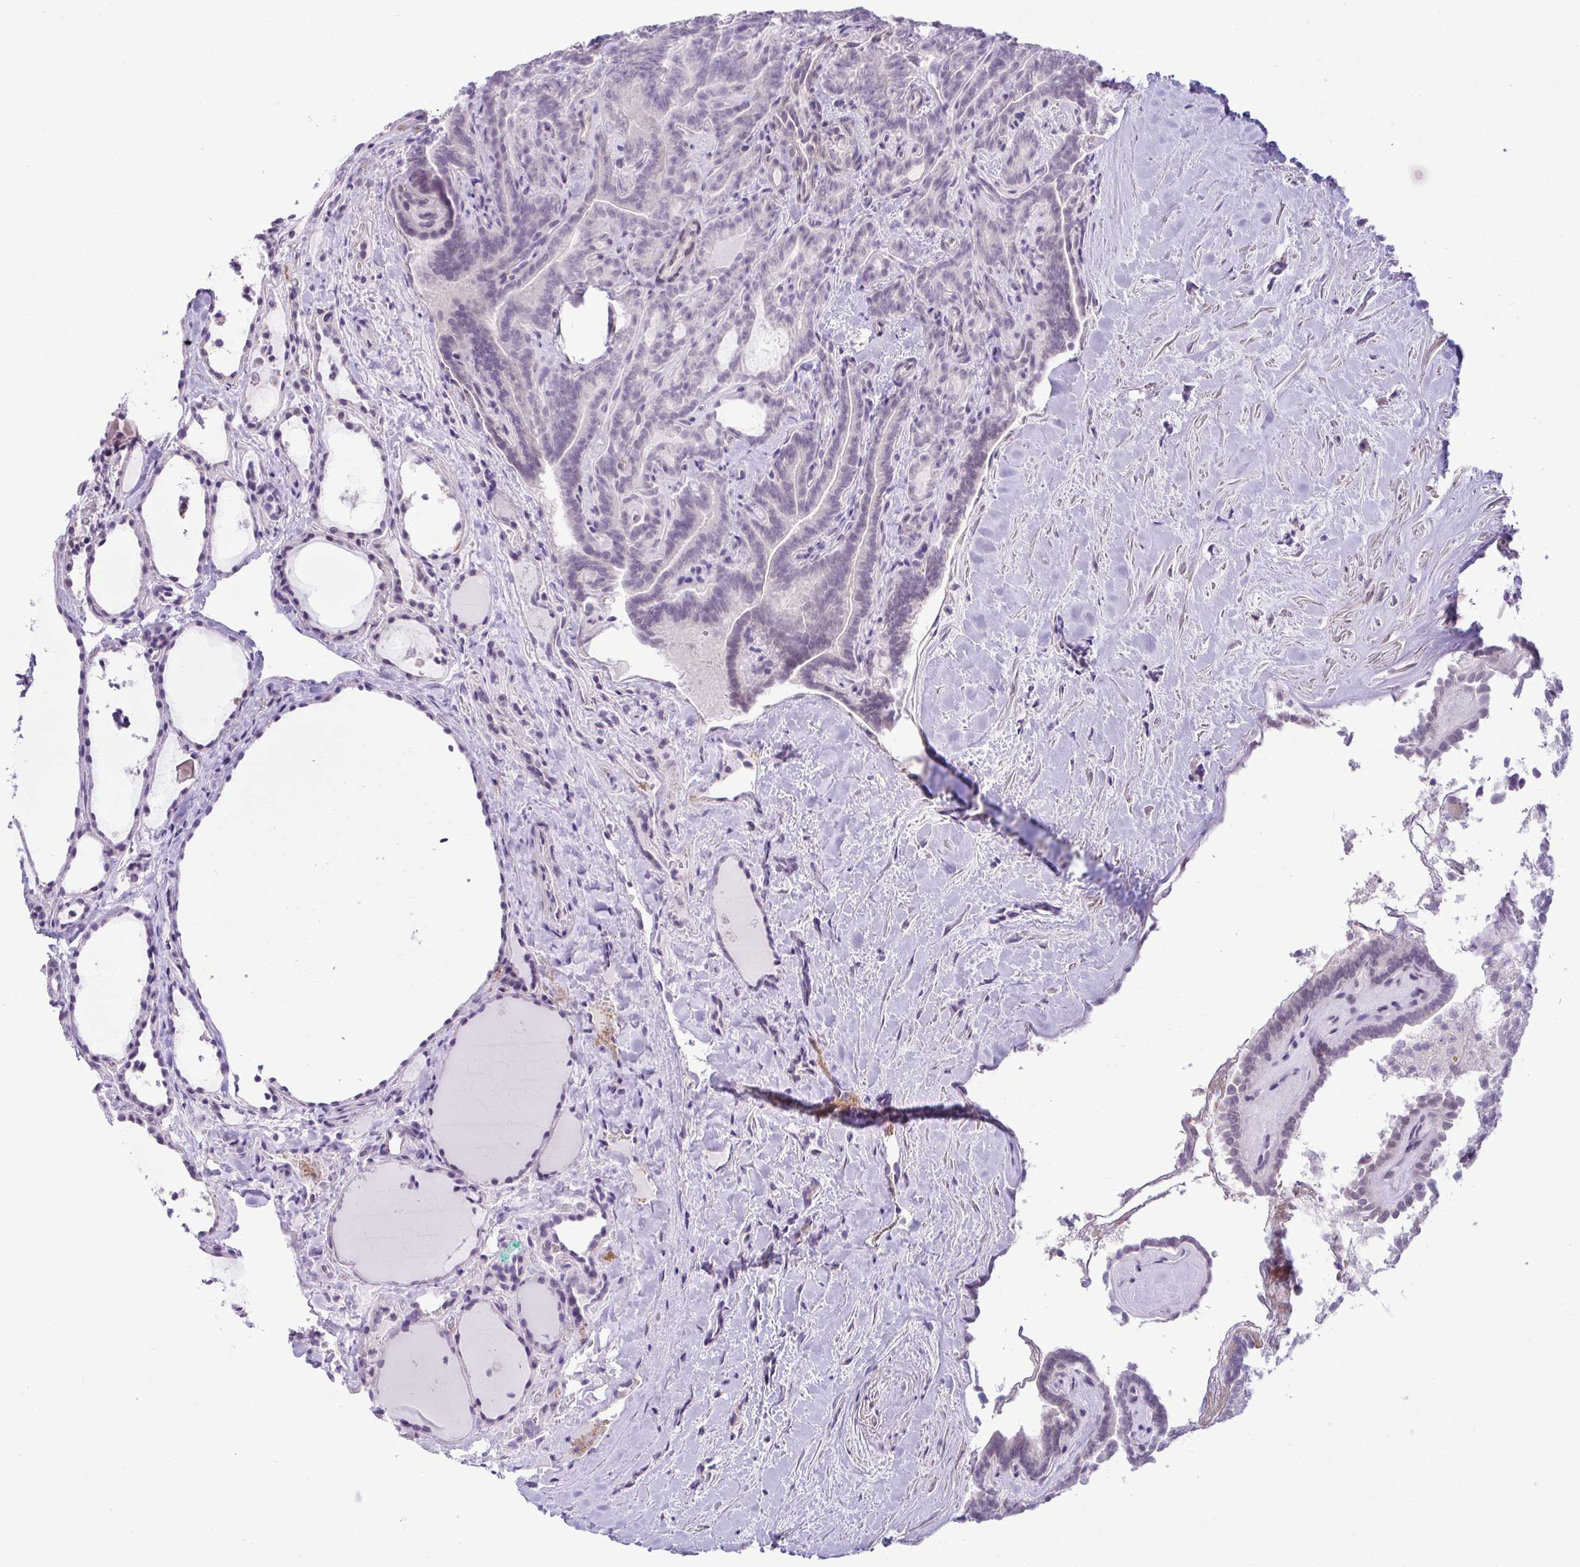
{"staining": {"intensity": "negative", "quantity": "none", "location": "none"}, "tissue": "thyroid cancer", "cell_type": "Tumor cells", "image_type": "cancer", "snomed": [{"axis": "morphology", "description": "Papillary adenocarcinoma, NOS"}, {"axis": "topography", "description": "Thyroid gland"}], "caption": "Immunohistochemistry (IHC) histopathology image of neoplastic tissue: human papillary adenocarcinoma (thyroid) stained with DAB (3,3'-diaminobenzidine) exhibits no significant protein positivity in tumor cells.", "gene": "SLC30A3", "patient": {"sex": "female", "age": 21}}